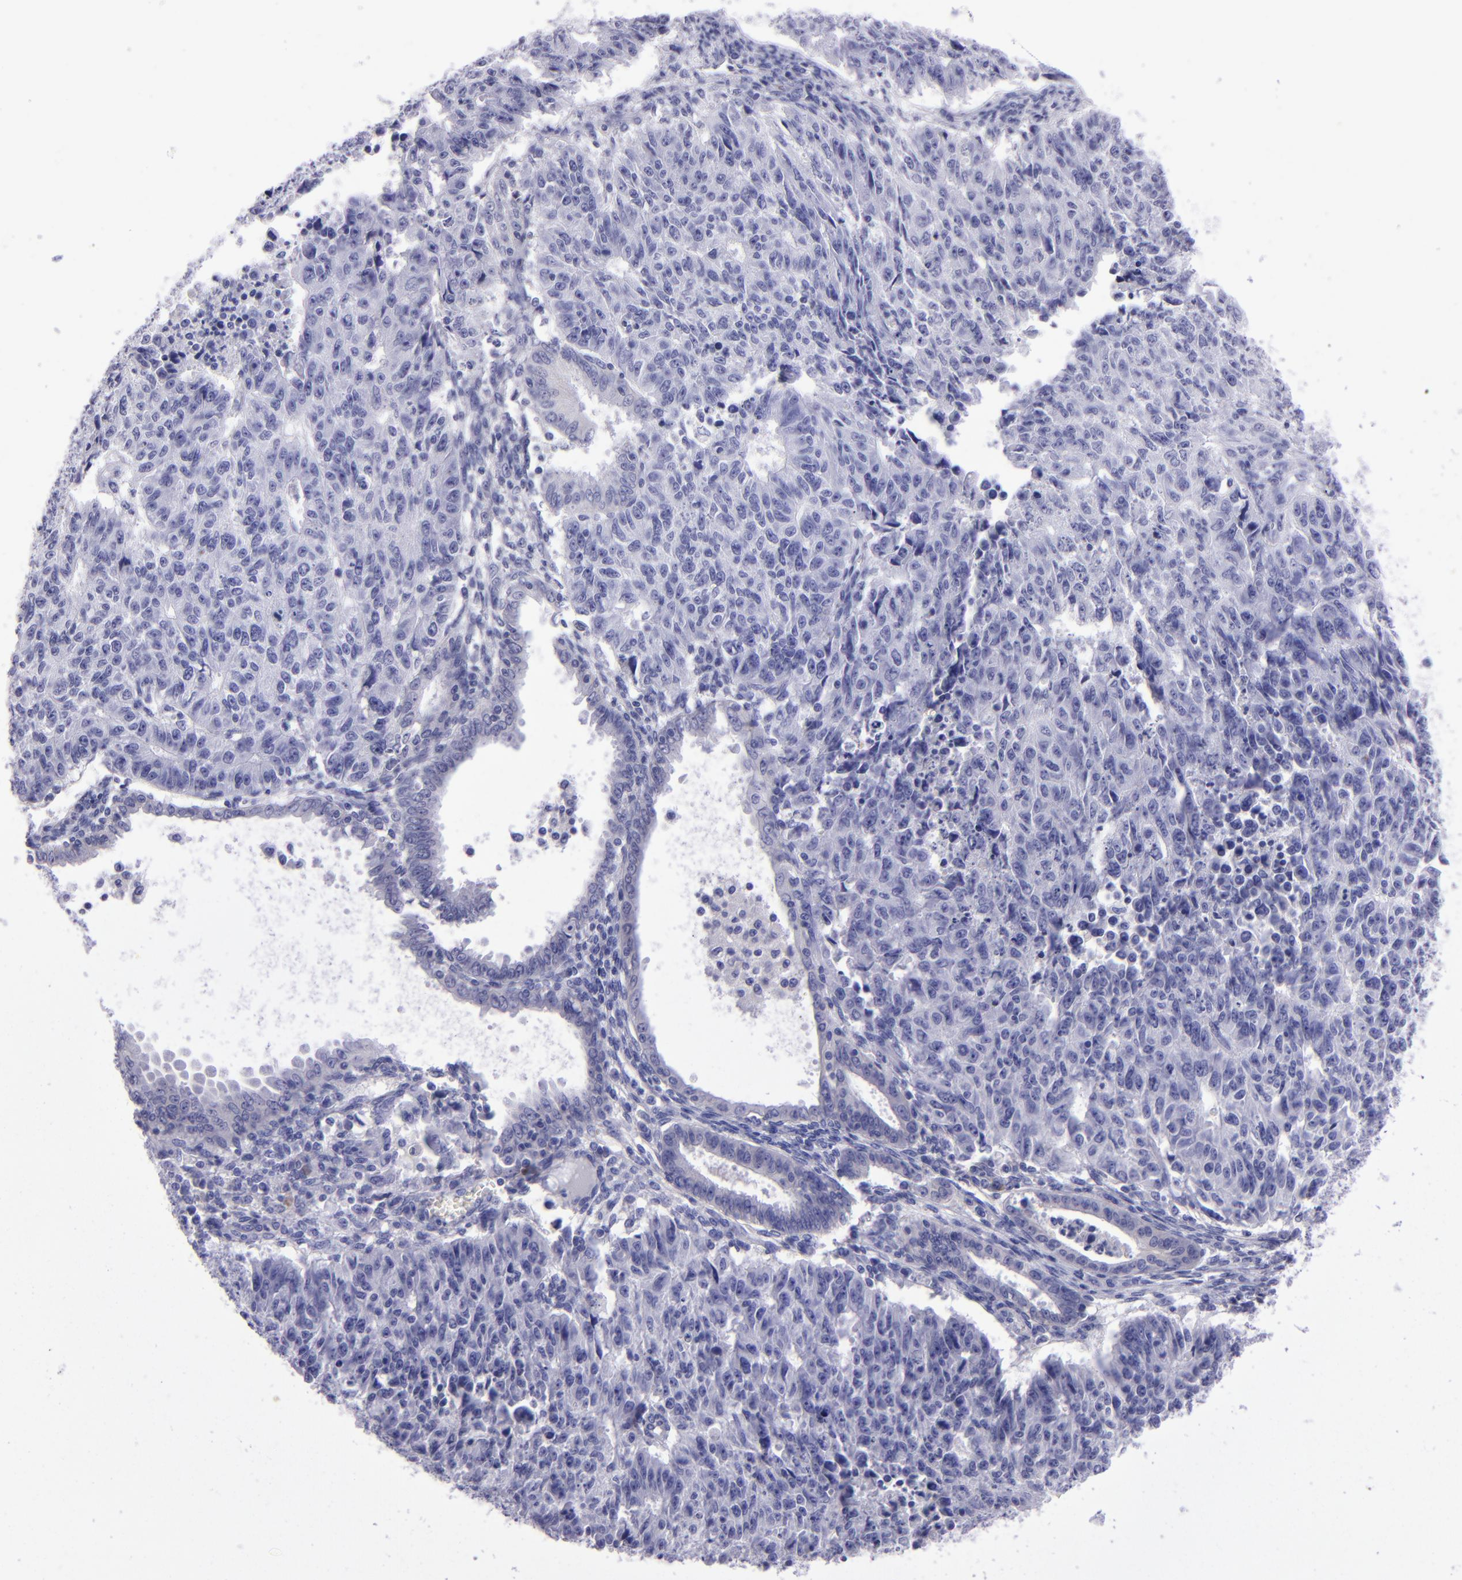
{"staining": {"intensity": "negative", "quantity": "none", "location": "none"}, "tissue": "endometrial cancer", "cell_type": "Tumor cells", "image_type": "cancer", "snomed": [{"axis": "morphology", "description": "Adenocarcinoma, NOS"}, {"axis": "topography", "description": "Endometrium"}], "caption": "An immunohistochemistry histopathology image of endometrial cancer (adenocarcinoma) is shown. There is no staining in tumor cells of endometrial cancer (adenocarcinoma).", "gene": "TYRP1", "patient": {"sex": "female", "age": 42}}